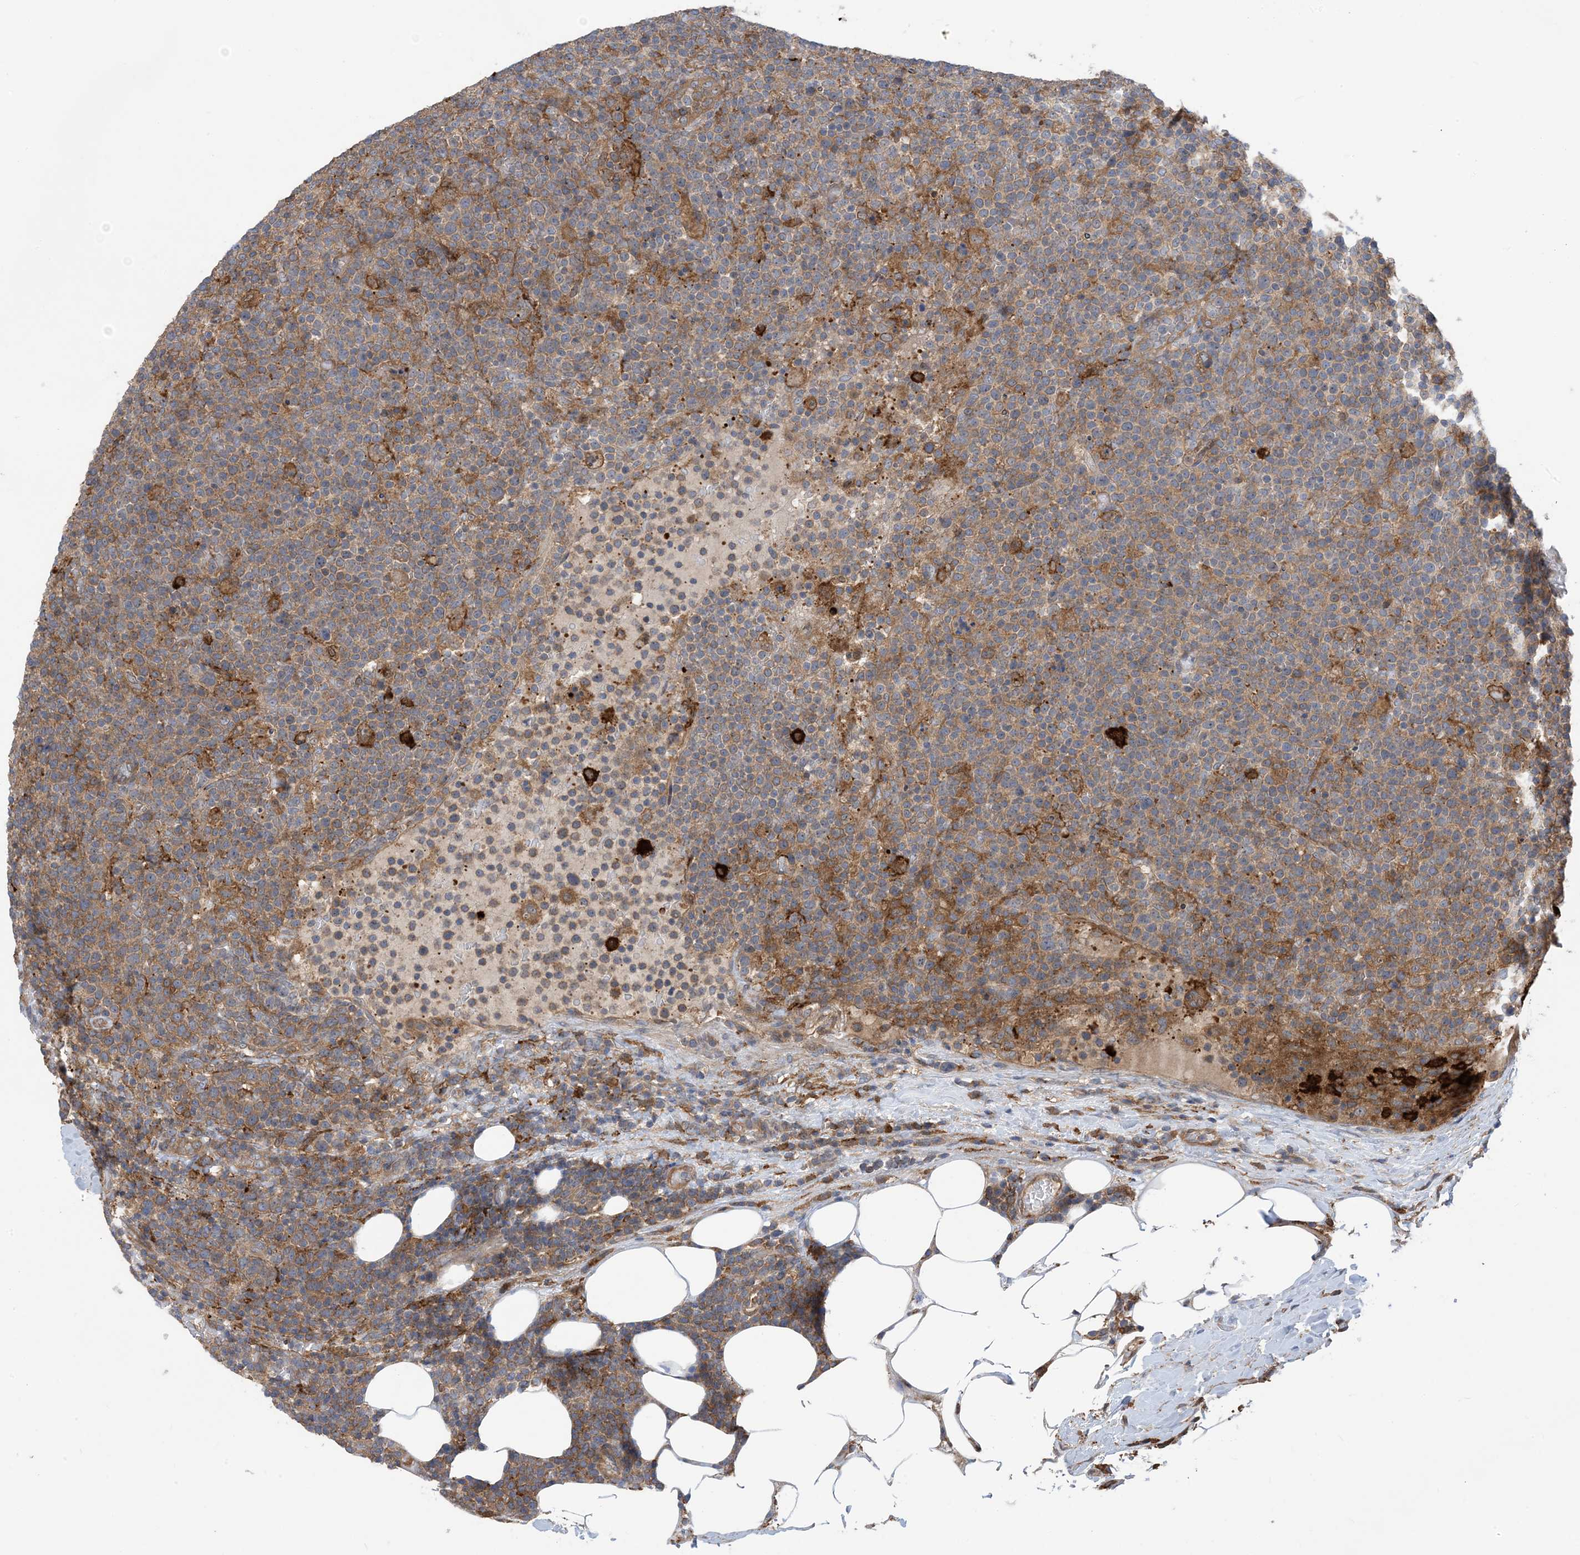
{"staining": {"intensity": "weak", "quantity": "25%-75%", "location": "cytoplasmic/membranous"}, "tissue": "lymphoma", "cell_type": "Tumor cells", "image_type": "cancer", "snomed": [{"axis": "morphology", "description": "Malignant lymphoma, non-Hodgkin's type, High grade"}, {"axis": "topography", "description": "Lymph node"}], "caption": "A low amount of weak cytoplasmic/membranous staining is present in about 25%-75% of tumor cells in malignant lymphoma, non-Hodgkin's type (high-grade) tissue. (DAB = brown stain, brightfield microscopy at high magnification).", "gene": "HS1BP3", "patient": {"sex": "male", "age": 61}}